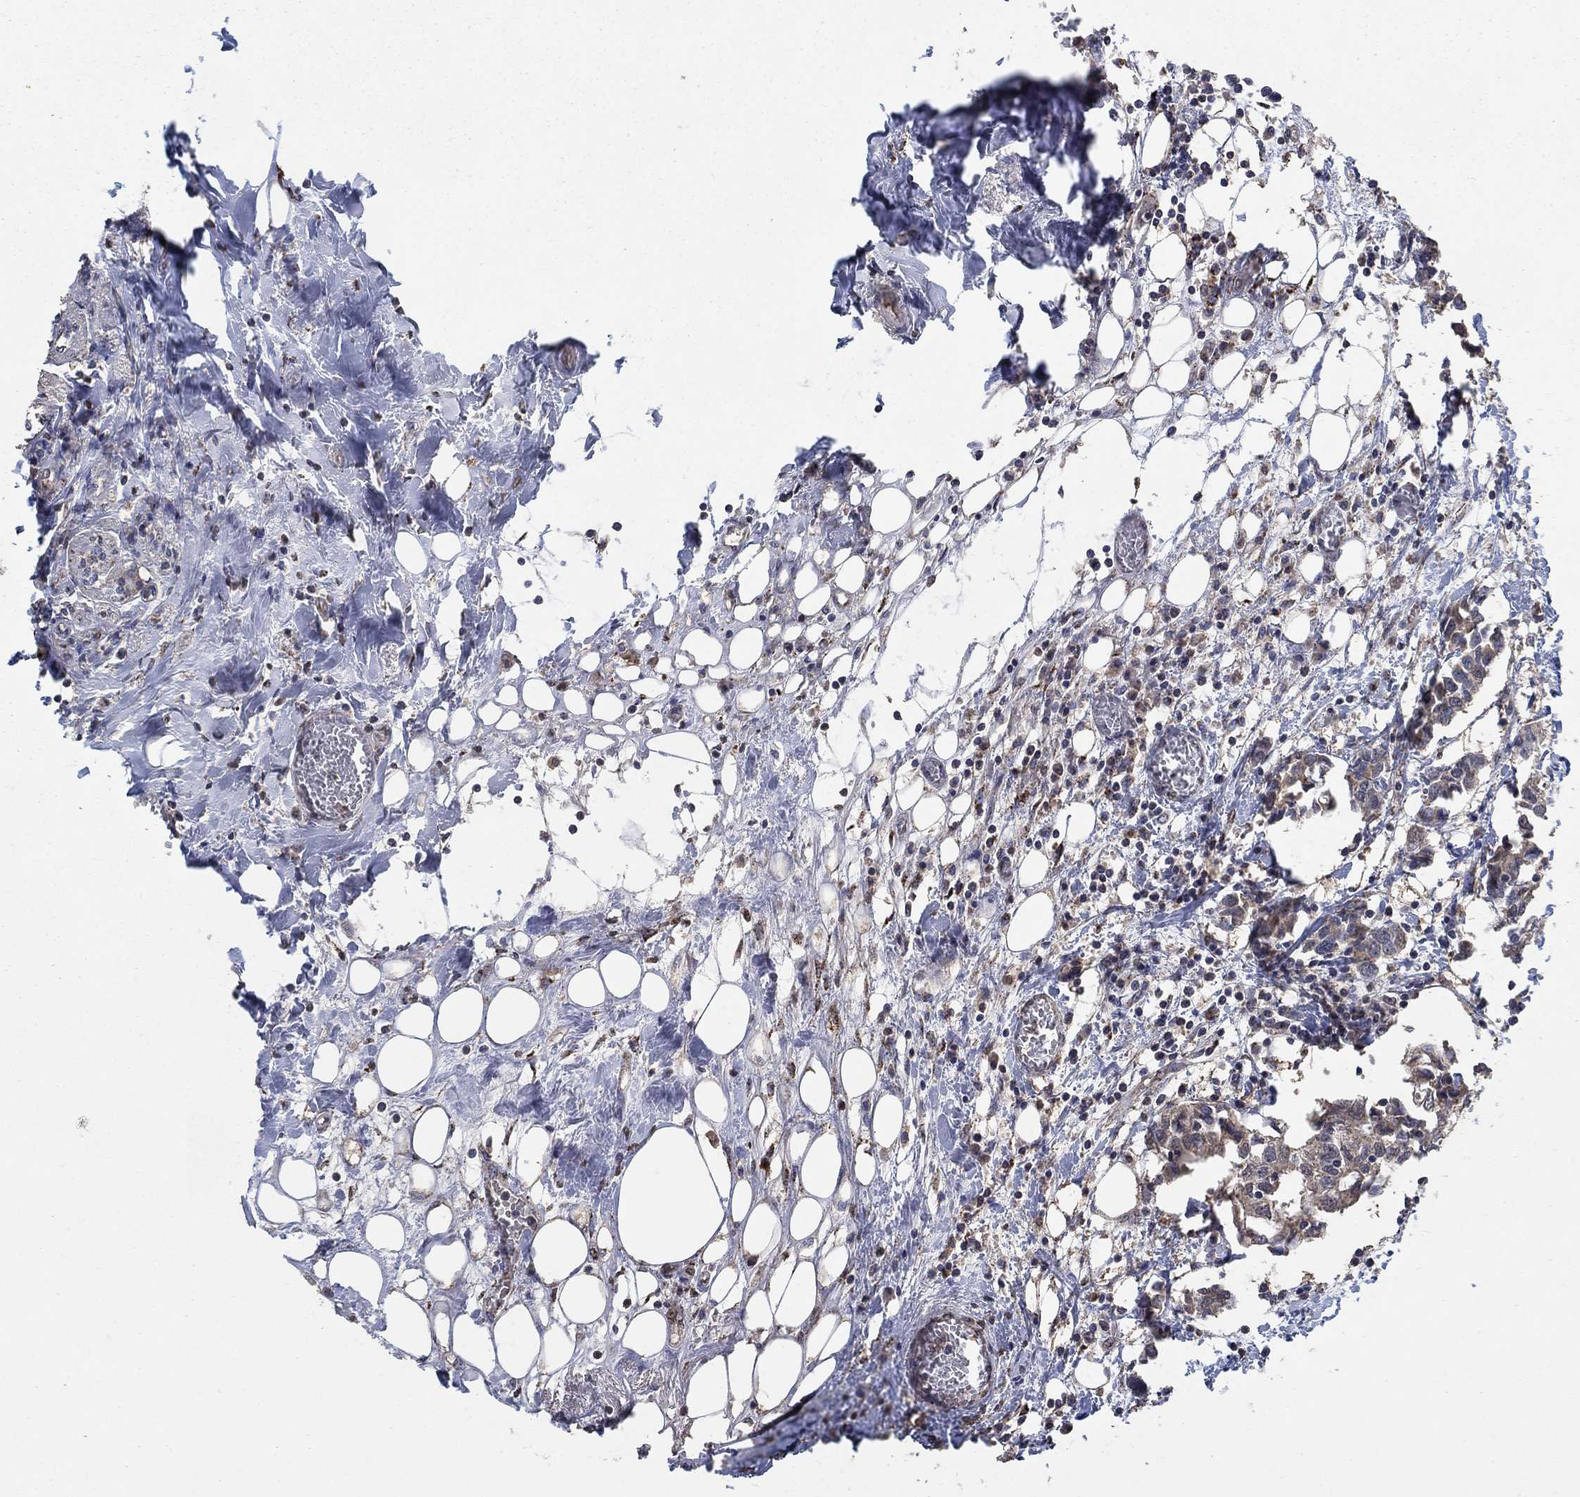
{"staining": {"intensity": "moderate", "quantity": "<25%", "location": "cytoplasmic/membranous"}, "tissue": "breast cancer", "cell_type": "Tumor cells", "image_type": "cancer", "snomed": [{"axis": "morphology", "description": "Duct carcinoma"}, {"axis": "topography", "description": "Breast"}], "caption": "Tumor cells show moderate cytoplasmic/membranous expression in about <25% of cells in intraductal carcinoma (breast). The staining is performed using DAB brown chromogen to label protein expression. The nuclei are counter-stained blue using hematoxylin.", "gene": "MRPS24", "patient": {"sex": "female", "age": 83}}